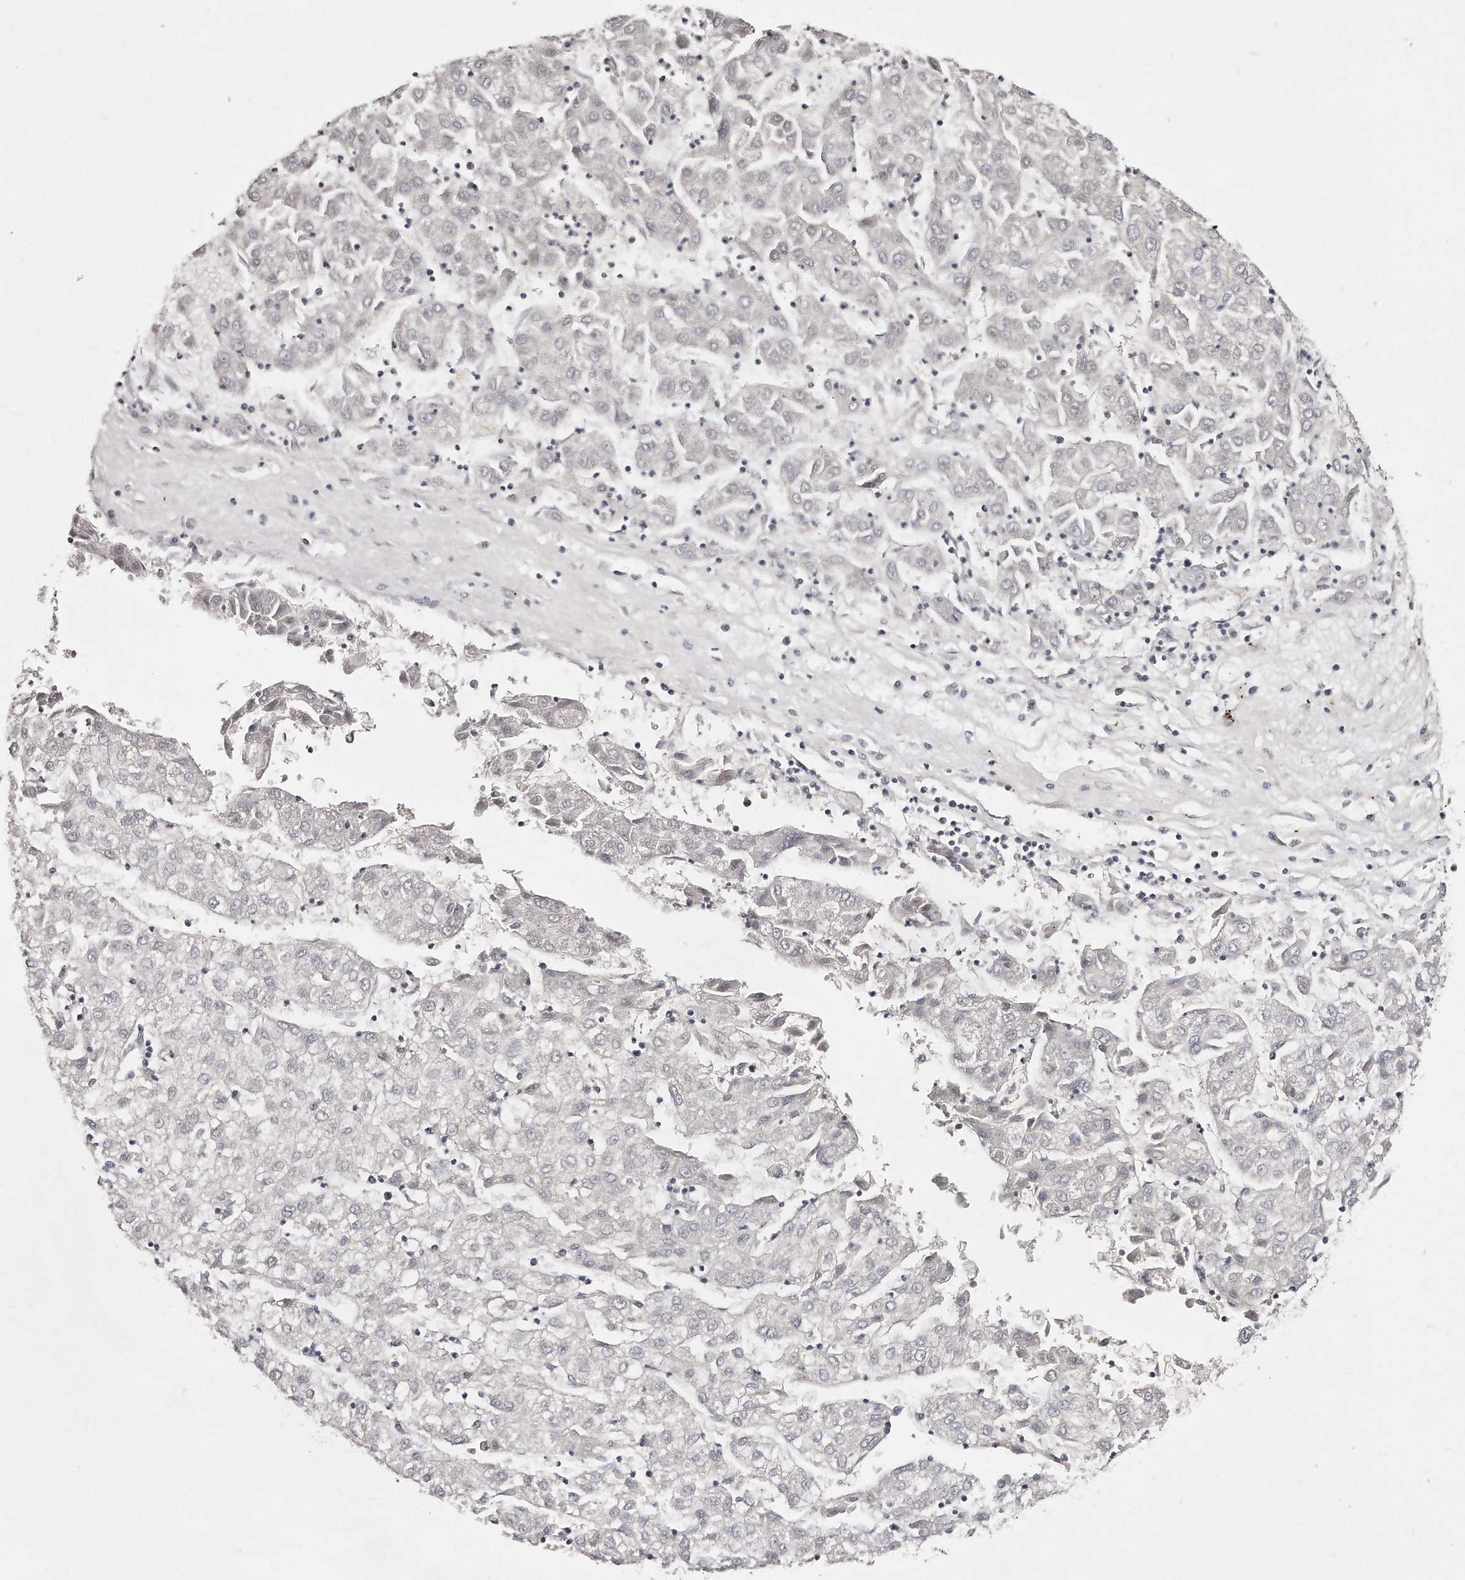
{"staining": {"intensity": "negative", "quantity": "none", "location": "none"}, "tissue": "liver cancer", "cell_type": "Tumor cells", "image_type": "cancer", "snomed": [{"axis": "morphology", "description": "Carcinoma, Hepatocellular, NOS"}, {"axis": "topography", "description": "Liver"}], "caption": "Protein analysis of liver cancer (hepatocellular carcinoma) demonstrates no significant staining in tumor cells.", "gene": "CASZ1", "patient": {"sex": "male", "age": 72}}